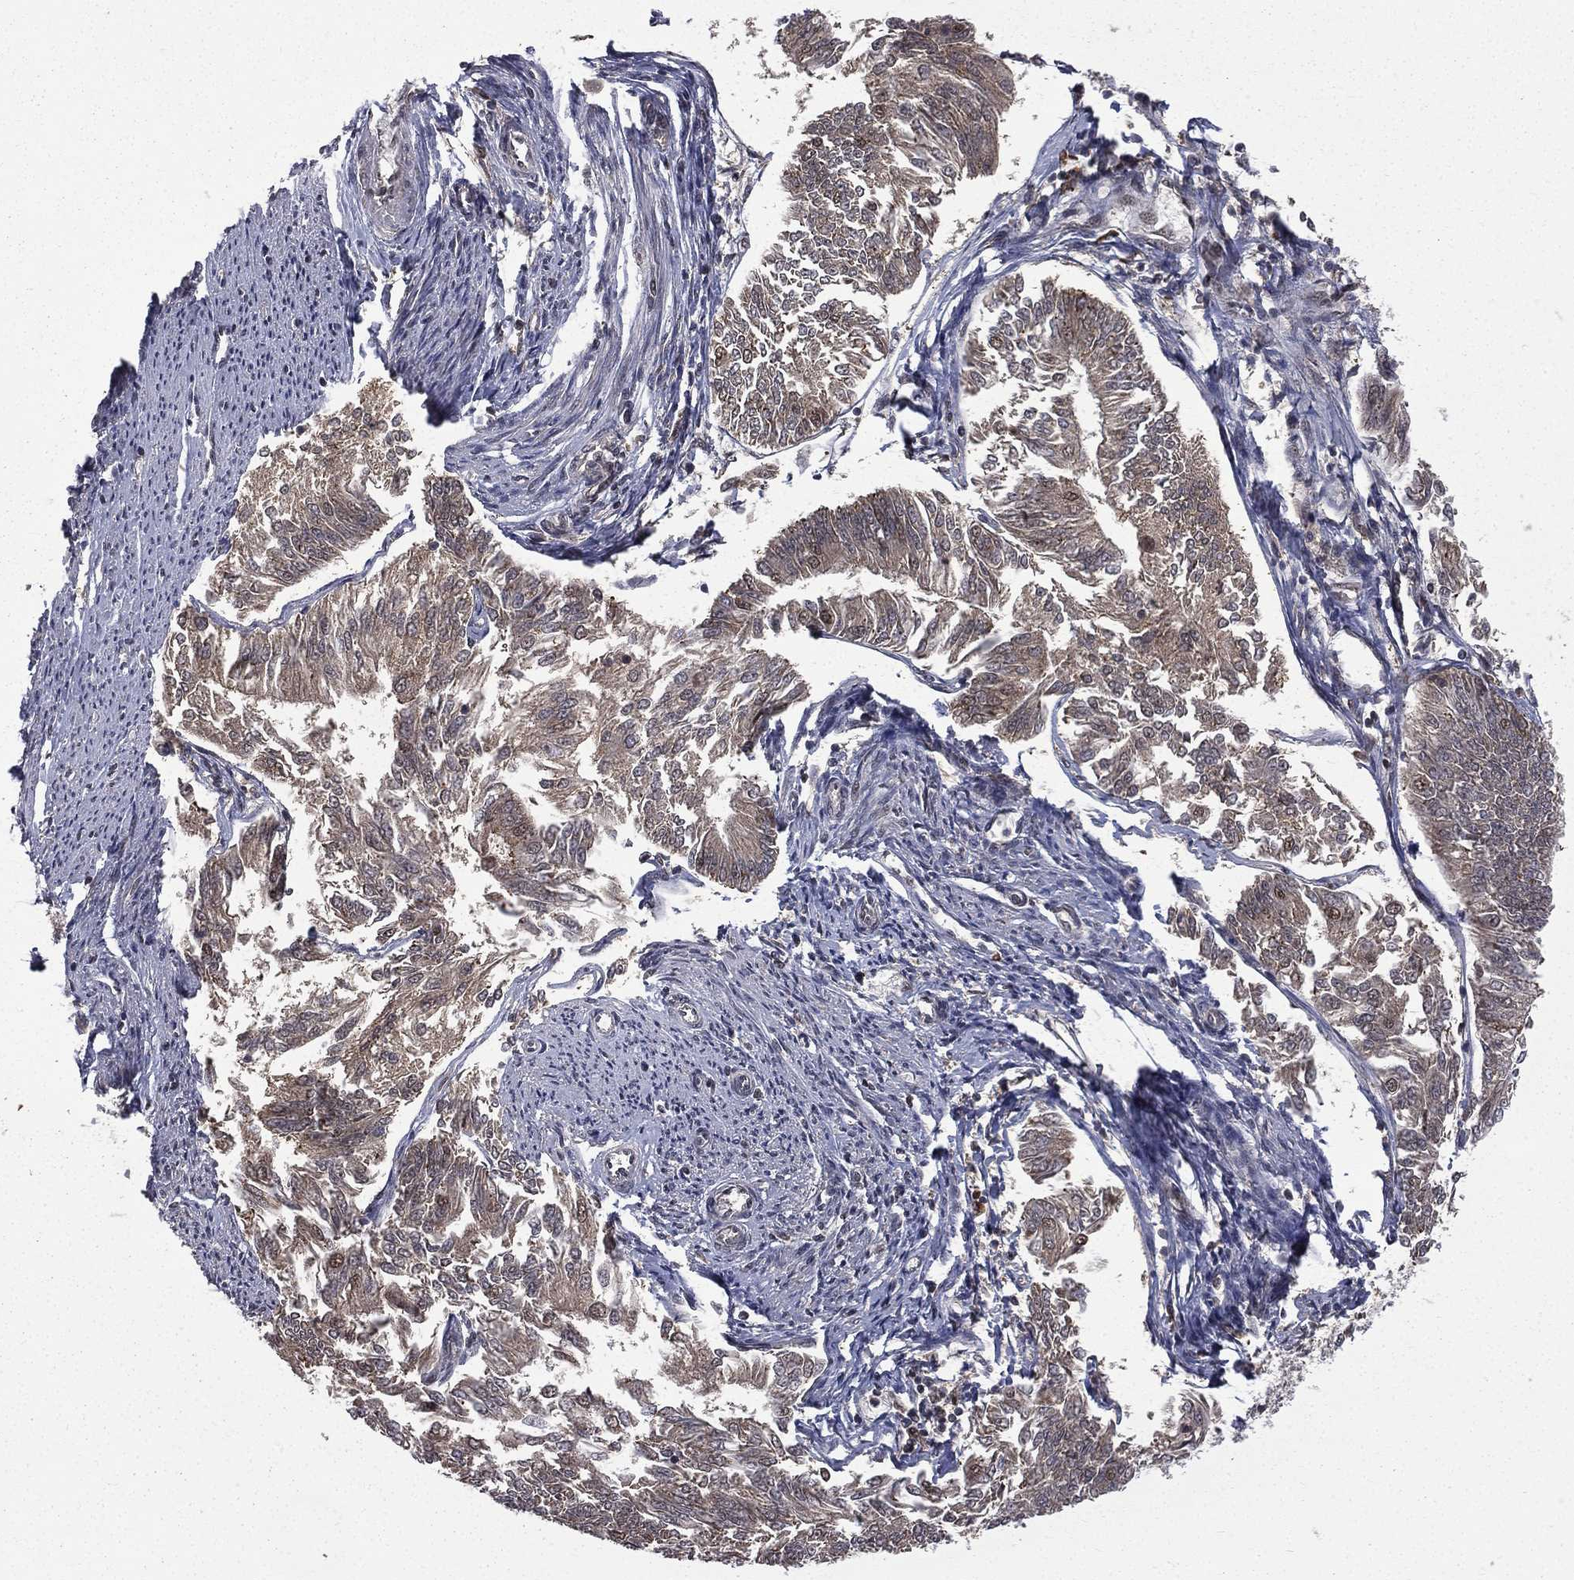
{"staining": {"intensity": "moderate", "quantity": "<25%", "location": "nuclear"}, "tissue": "endometrial cancer", "cell_type": "Tumor cells", "image_type": "cancer", "snomed": [{"axis": "morphology", "description": "Adenocarcinoma, NOS"}, {"axis": "topography", "description": "Endometrium"}], "caption": "High-power microscopy captured an IHC micrograph of endometrial cancer (adenocarcinoma), revealing moderate nuclear positivity in about <25% of tumor cells.", "gene": "JMJD6", "patient": {"sex": "female", "age": 58}}